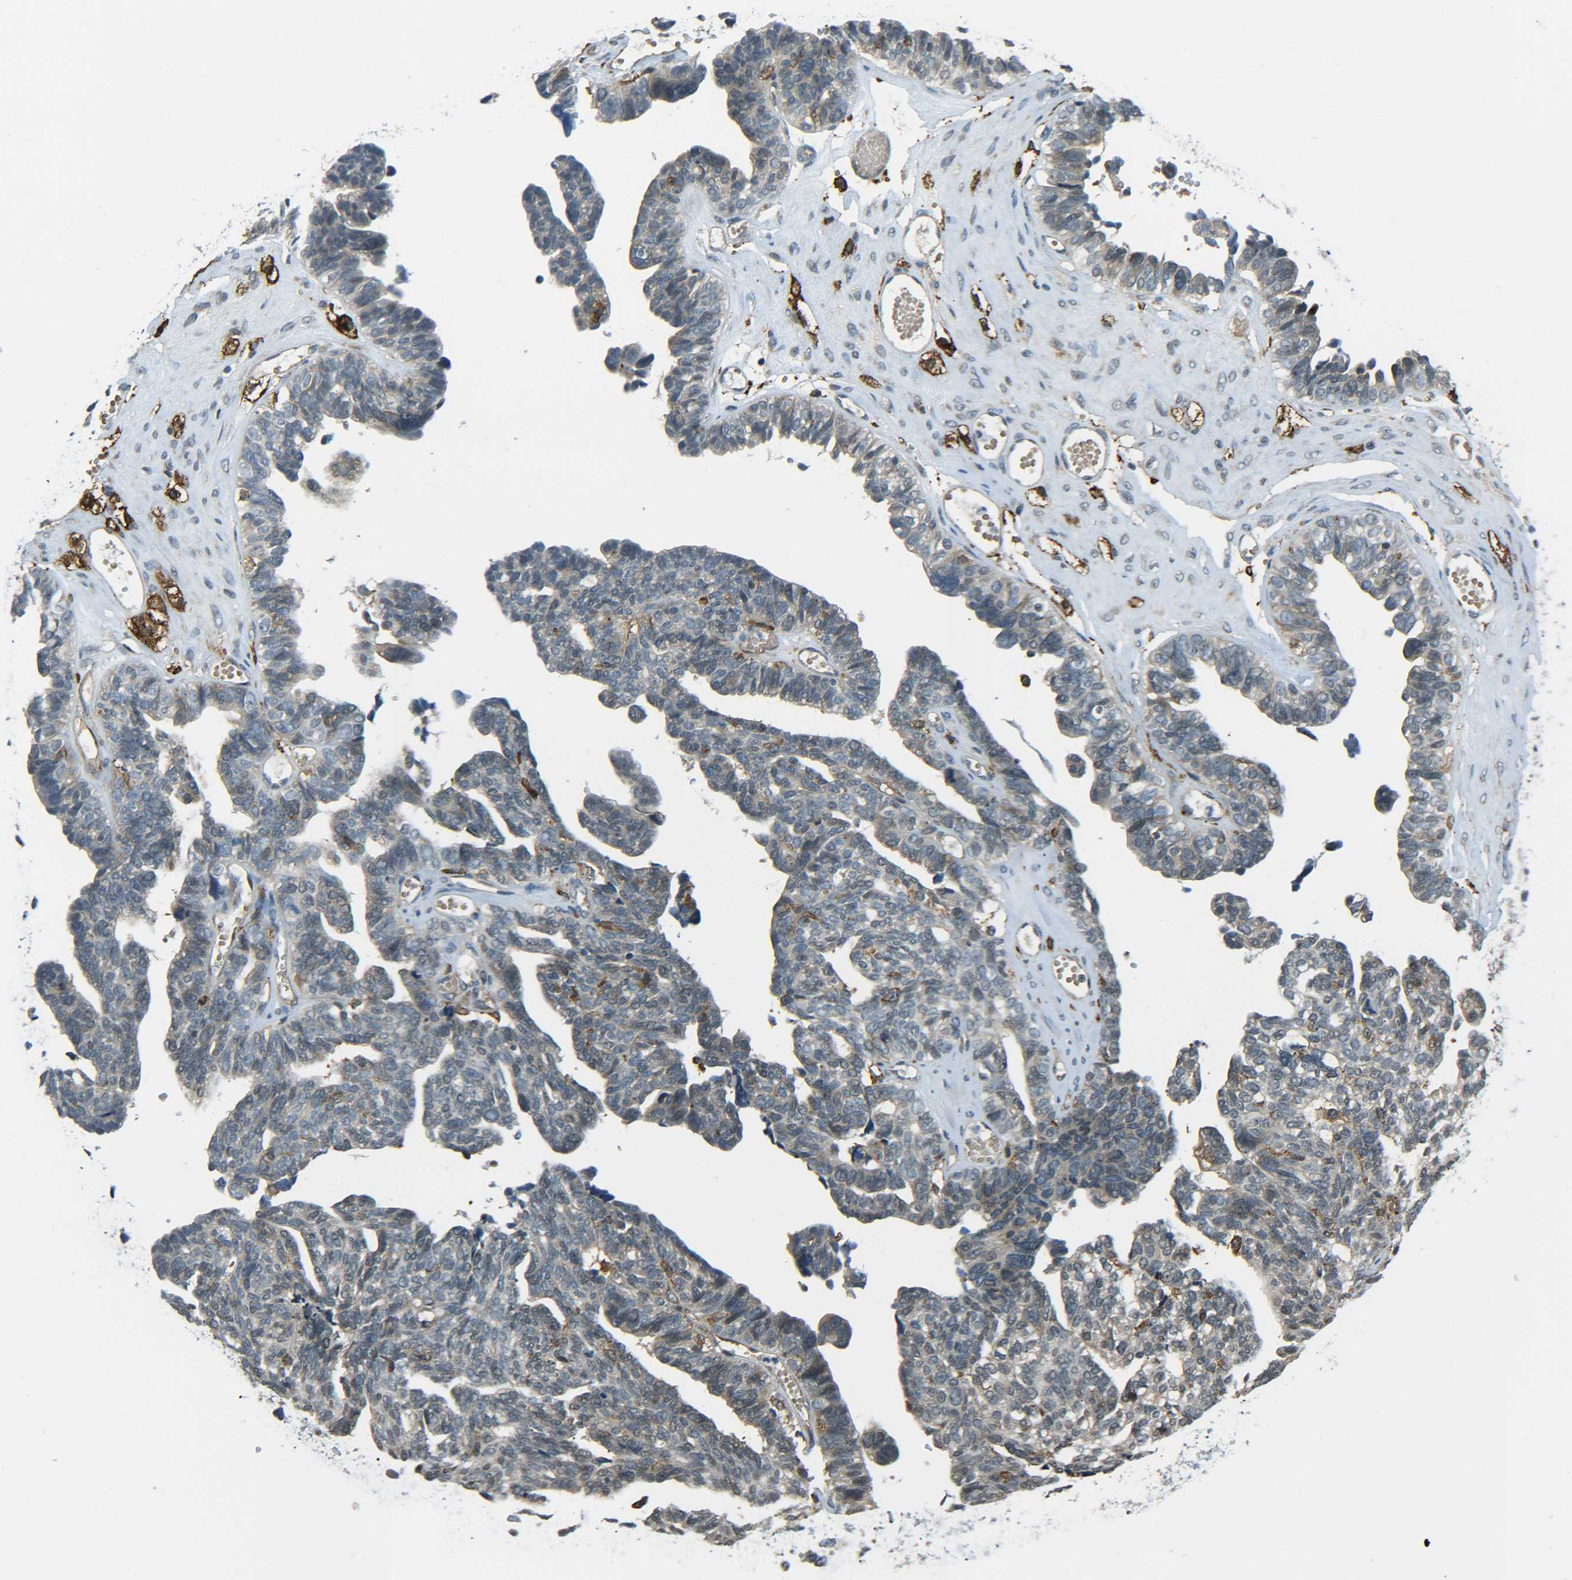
{"staining": {"intensity": "weak", "quantity": "25%-75%", "location": "cytoplasmic/membranous"}, "tissue": "ovarian cancer", "cell_type": "Tumor cells", "image_type": "cancer", "snomed": [{"axis": "morphology", "description": "Cystadenocarcinoma, serous, NOS"}, {"axis": "topography", "description": "Ovary"}], "caption": "Immunohistochemistry (IHC) of serous cystadenocarcinoma (ovarian) displays low levels of weak cytoplasmic/membranous staining in approximately 25%-75% of tumor cells.", "gene": "DAB2", "patient": {"sex": "female", "age": 79}}